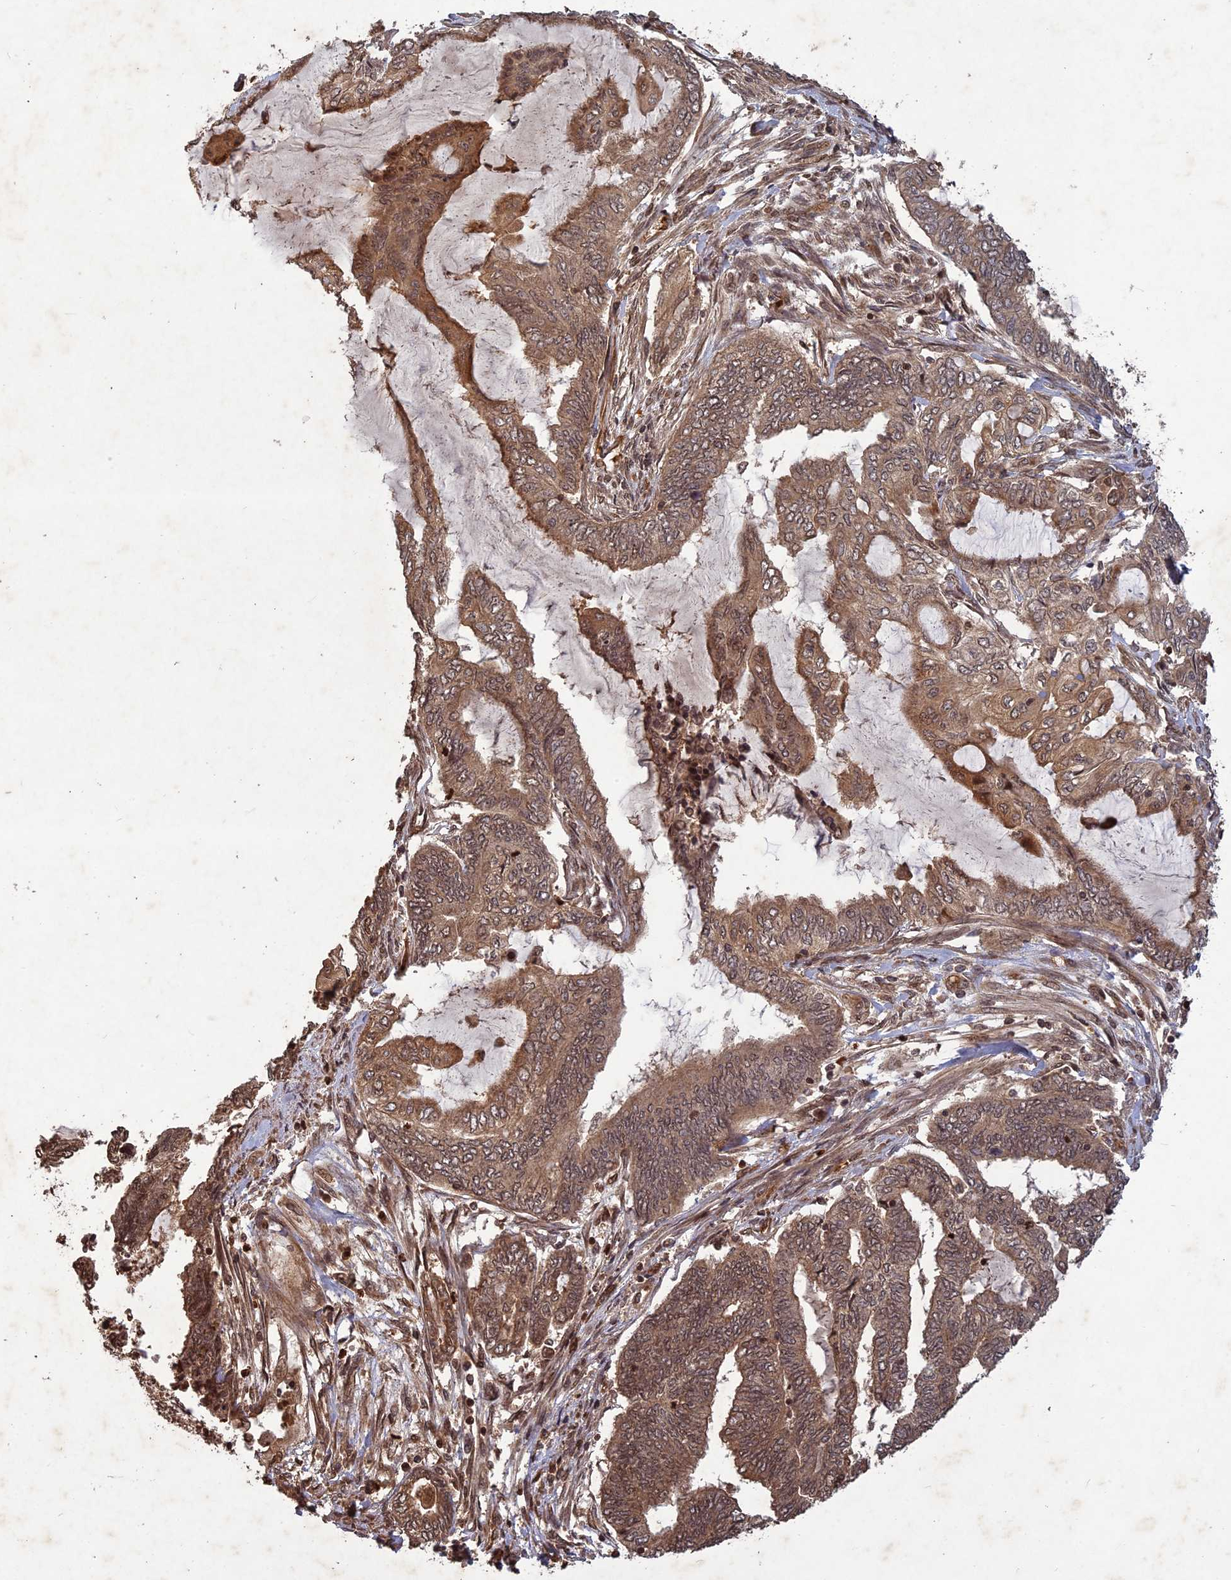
{"staining": {"intensity": "moderate", "quantity": ">75%", "location": "cytoplasmic/membranous,nuclear"}, "tissue": "endometrial cancer", "cell_type": "Tumor cells", "image_type": "cancer", "snomed": [{"axis": "morphology", "description": "Adenocarcinoma, NOS"}, {"axis": "topography", "description": "Uterus"}, {"axis": "topography", "description": "Endometrium"}], "caption": "Tumor cells reveal medium levels of moderate cytoplasmic/membranous and nuclear expression in approximately >75% of cells in endometrial cancer (adenocarcinoma). The protein is shown in brown color, while the nuclei are stained blue.", "gene": "SRMS", "patient": {"sex": "female", "age": 70}}